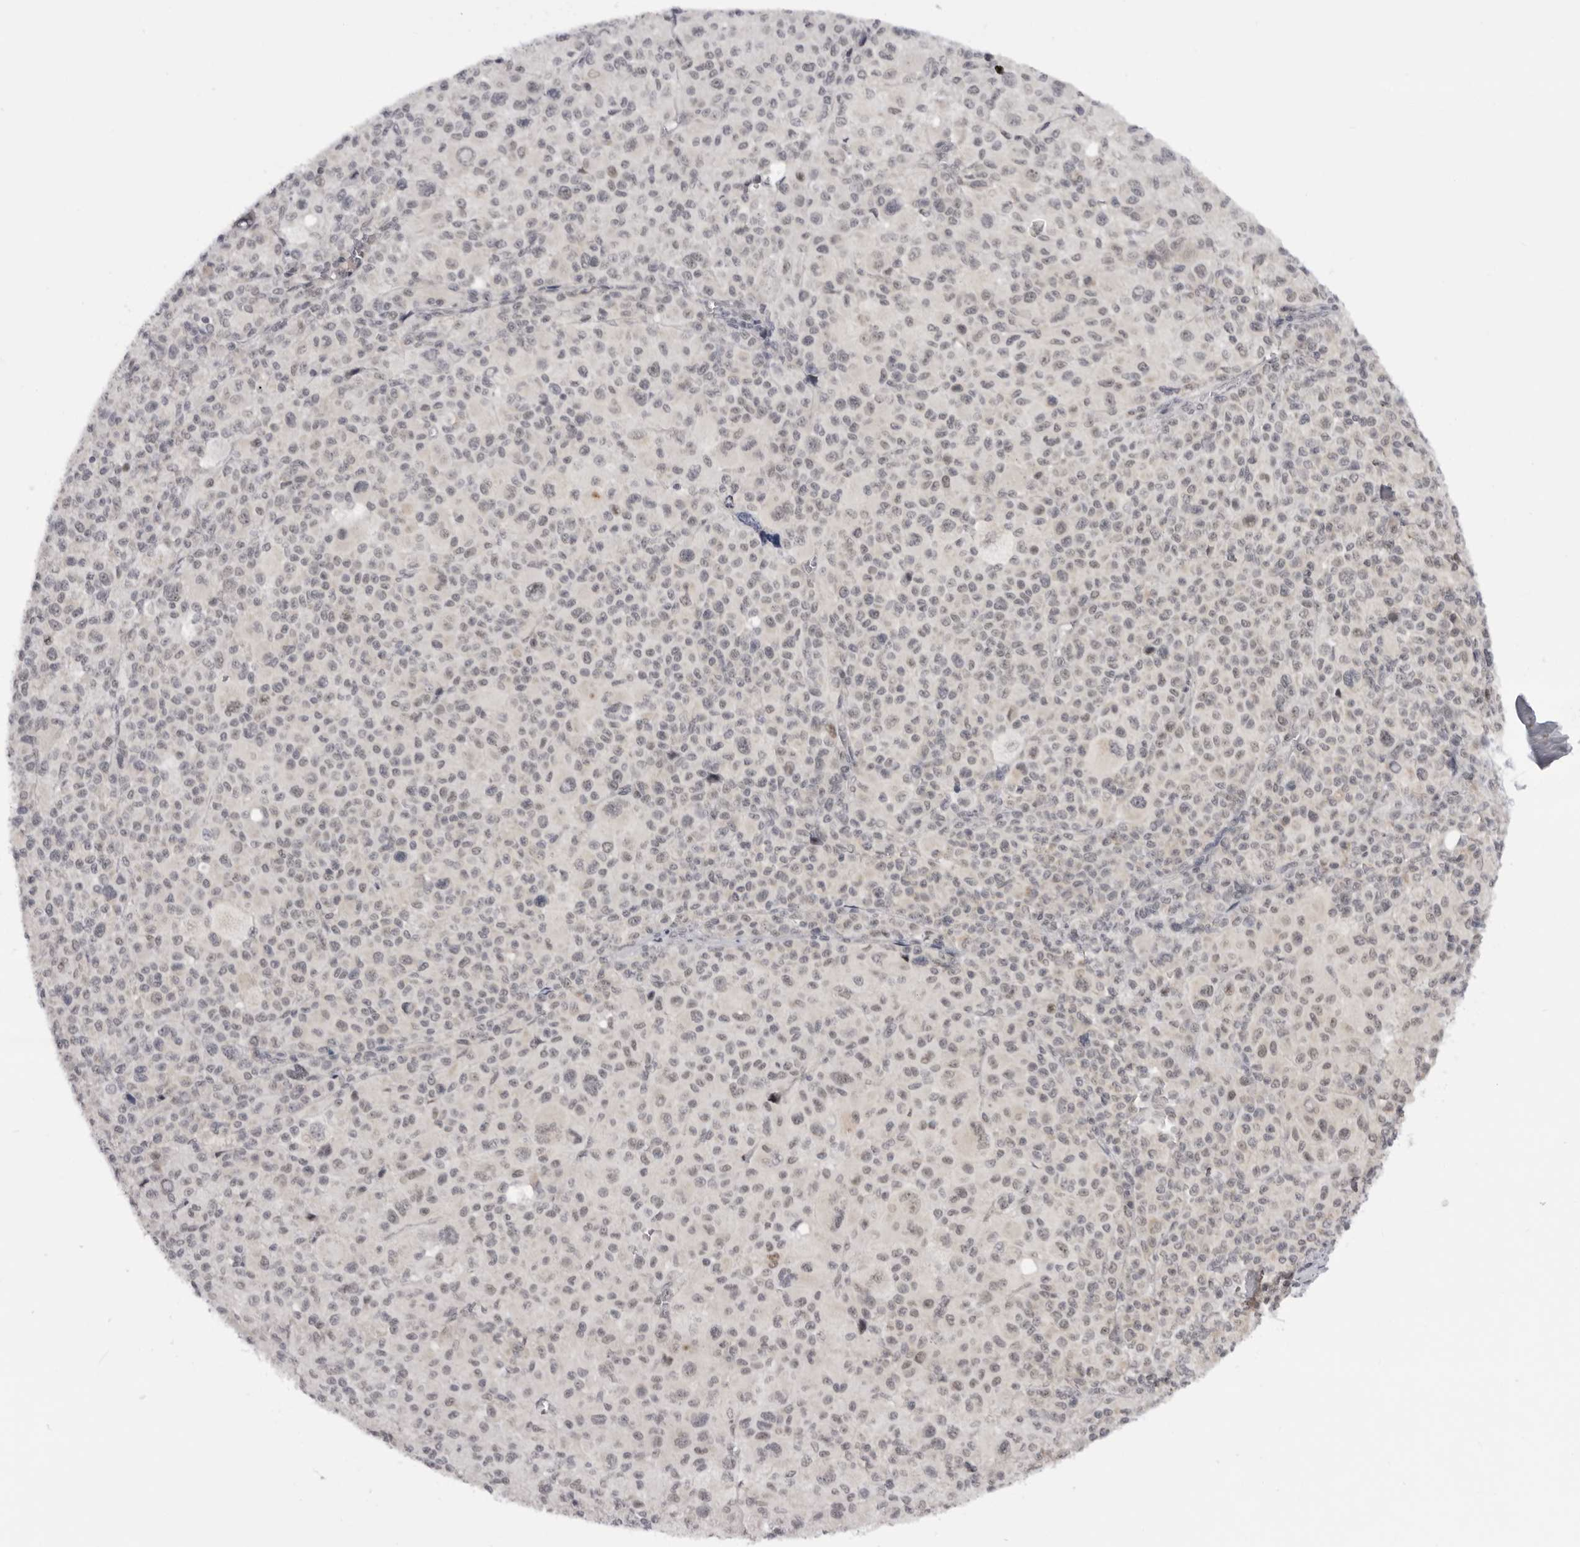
{"staining": {"intensity": "negative", "quantity": "none", "location": "none"}, "tissue": "melanoma", "cell_type": "Tumor cells", "image_type": "cancer", "snomed": [{"axis": "morphology", "description": "Malignant melanoma, Metastatic site"}, {"axis": "topography", "description": "Skin"}], "caption": "DAB (3,3'-diaminobenzidine) immunohistochemical staining of human malignant melanoma (metastatic site) displays no significant expression in tumor cells.", "gene": "ALPK2", "patient": {"sex": "female", "age": 74}}